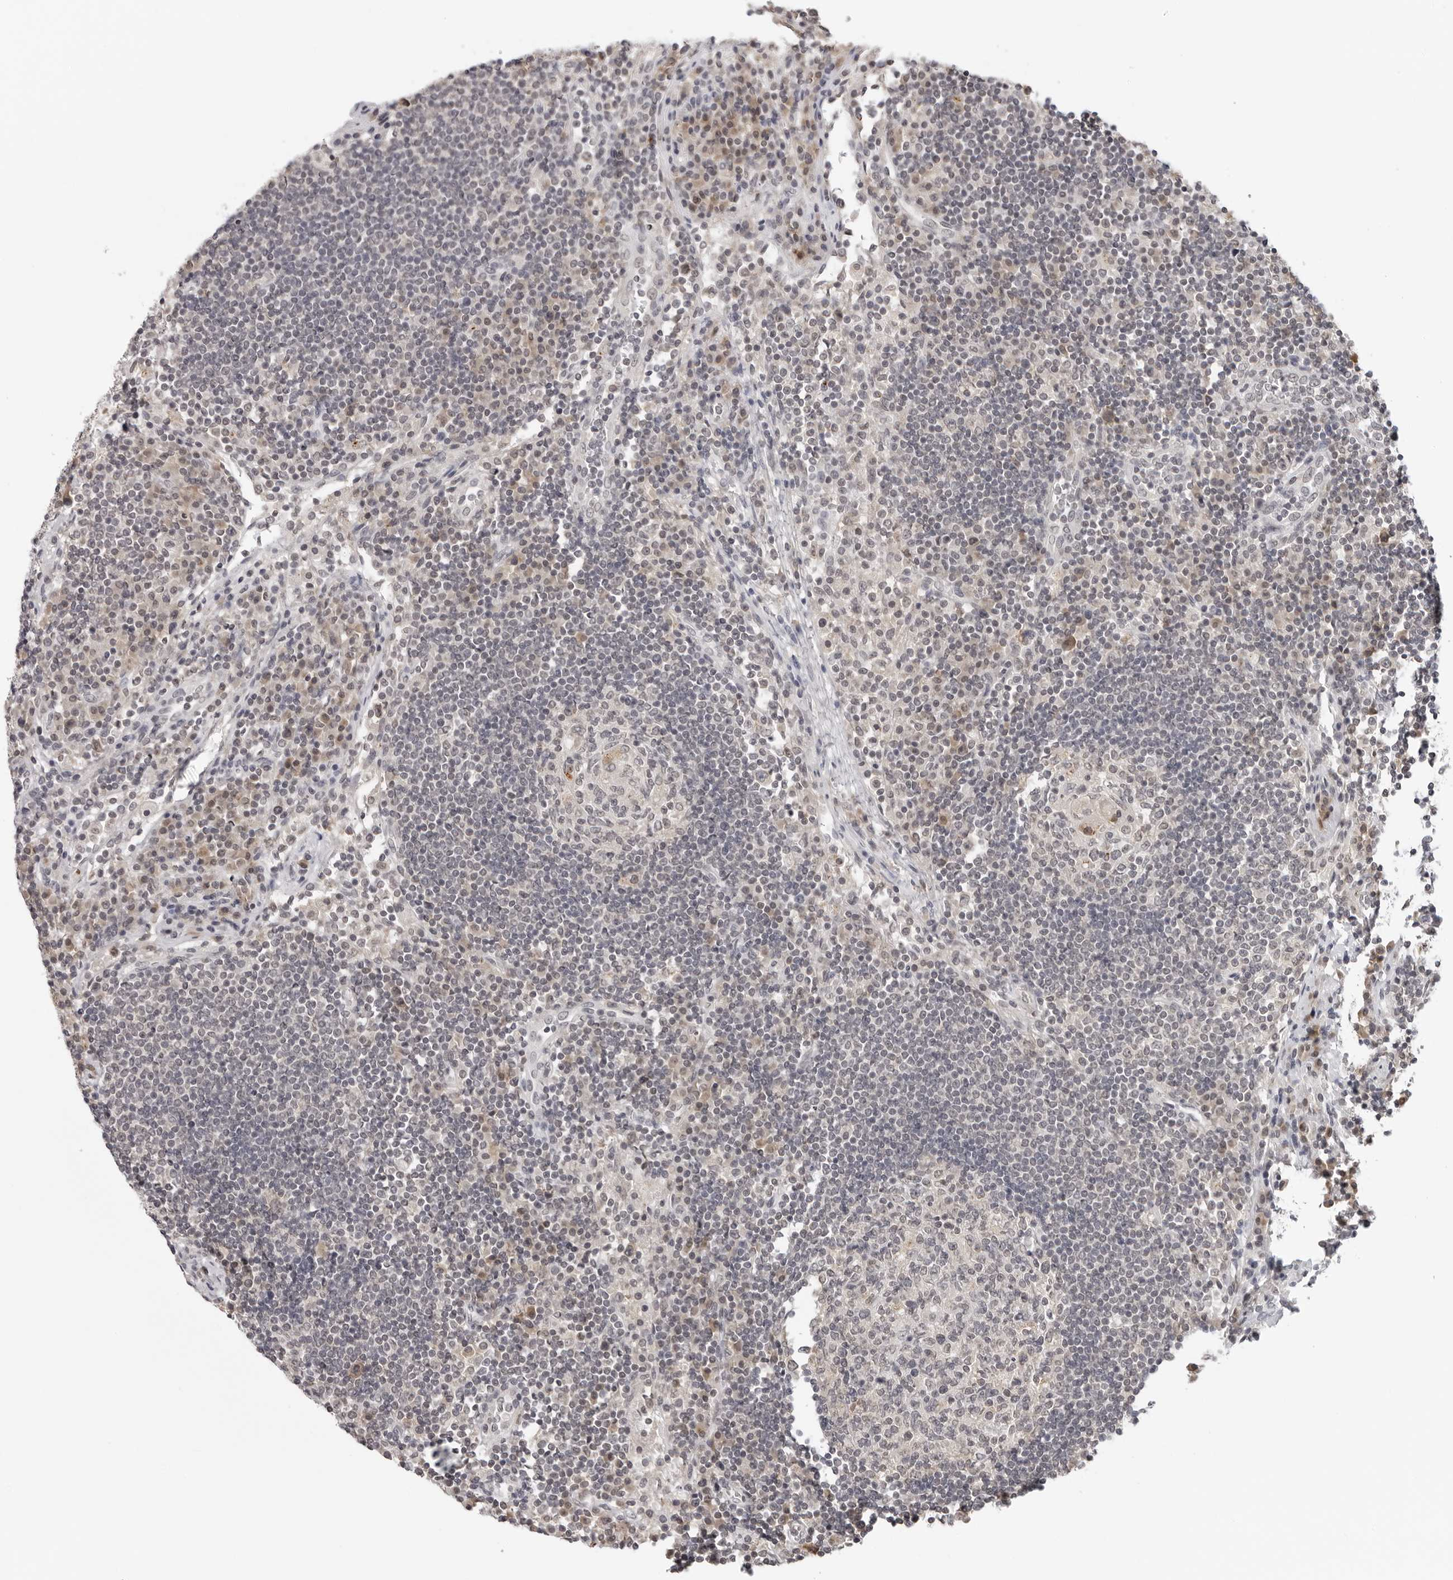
{"staining": {"intensity": "weak", "quantity": "<25%", "location": "cytoplasmic/membranous"}, "tissue": "lymph node", "cell_type": "Germinal center cells", "image_type": "normal", "snomed": [{"axis": "morphology", "description": "Normal tissue, NOS"}, {"axis": "topography", "description": "Lymph node"}], "caption": "Immunohistochemistry (IHC) histopathology image of normal lymph node stained for a protein (brown), which exhibits no staining in germinal center cells. (Brightfield microscopy of DAB IHC at high magnification).", "gene": "PRUNE1", "patient": {"sex": "female", "age": 53}}